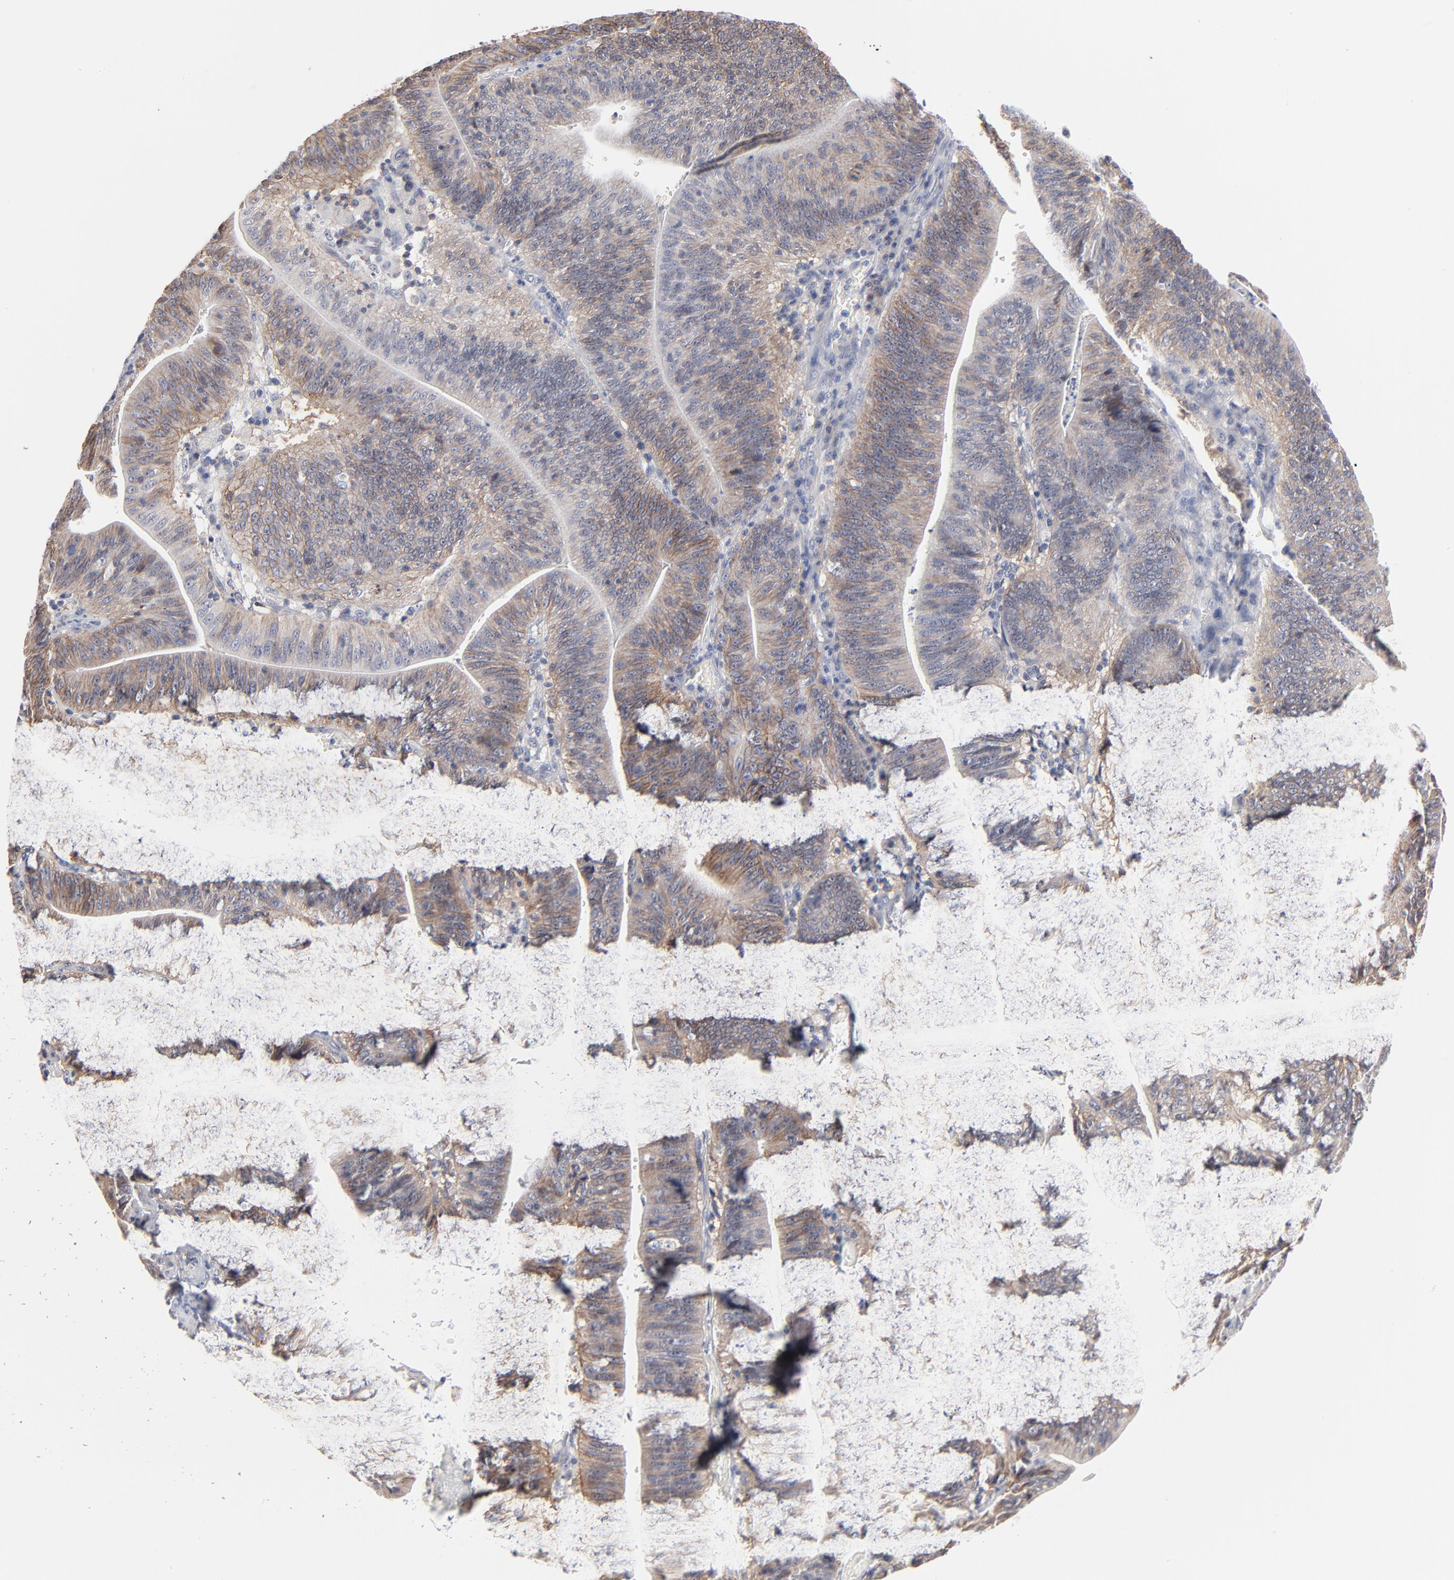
{"staining": {"intensity": "moderate", "quantity": ">75%", "location": "cytoplasmic/membranous"}, "tissue": "stomach cancer", "cell_type": "Tumor cells", "image_type": "cancer", "snomed": [{"axis": "morphology", "description": "Adenocarcinoma, NOS"}, {"axis": "topography", "description": "Stomach, lower"}], "caption": "Stomach cancer (adenocarcinoma) tissue demonstrates moderate cytoplasmic/membranous expression in approximately >75% of tumor cells Nuclei are stained in blue.", "gene": "SLC16A1", "patient": {"sex": "female", "age": 86}}